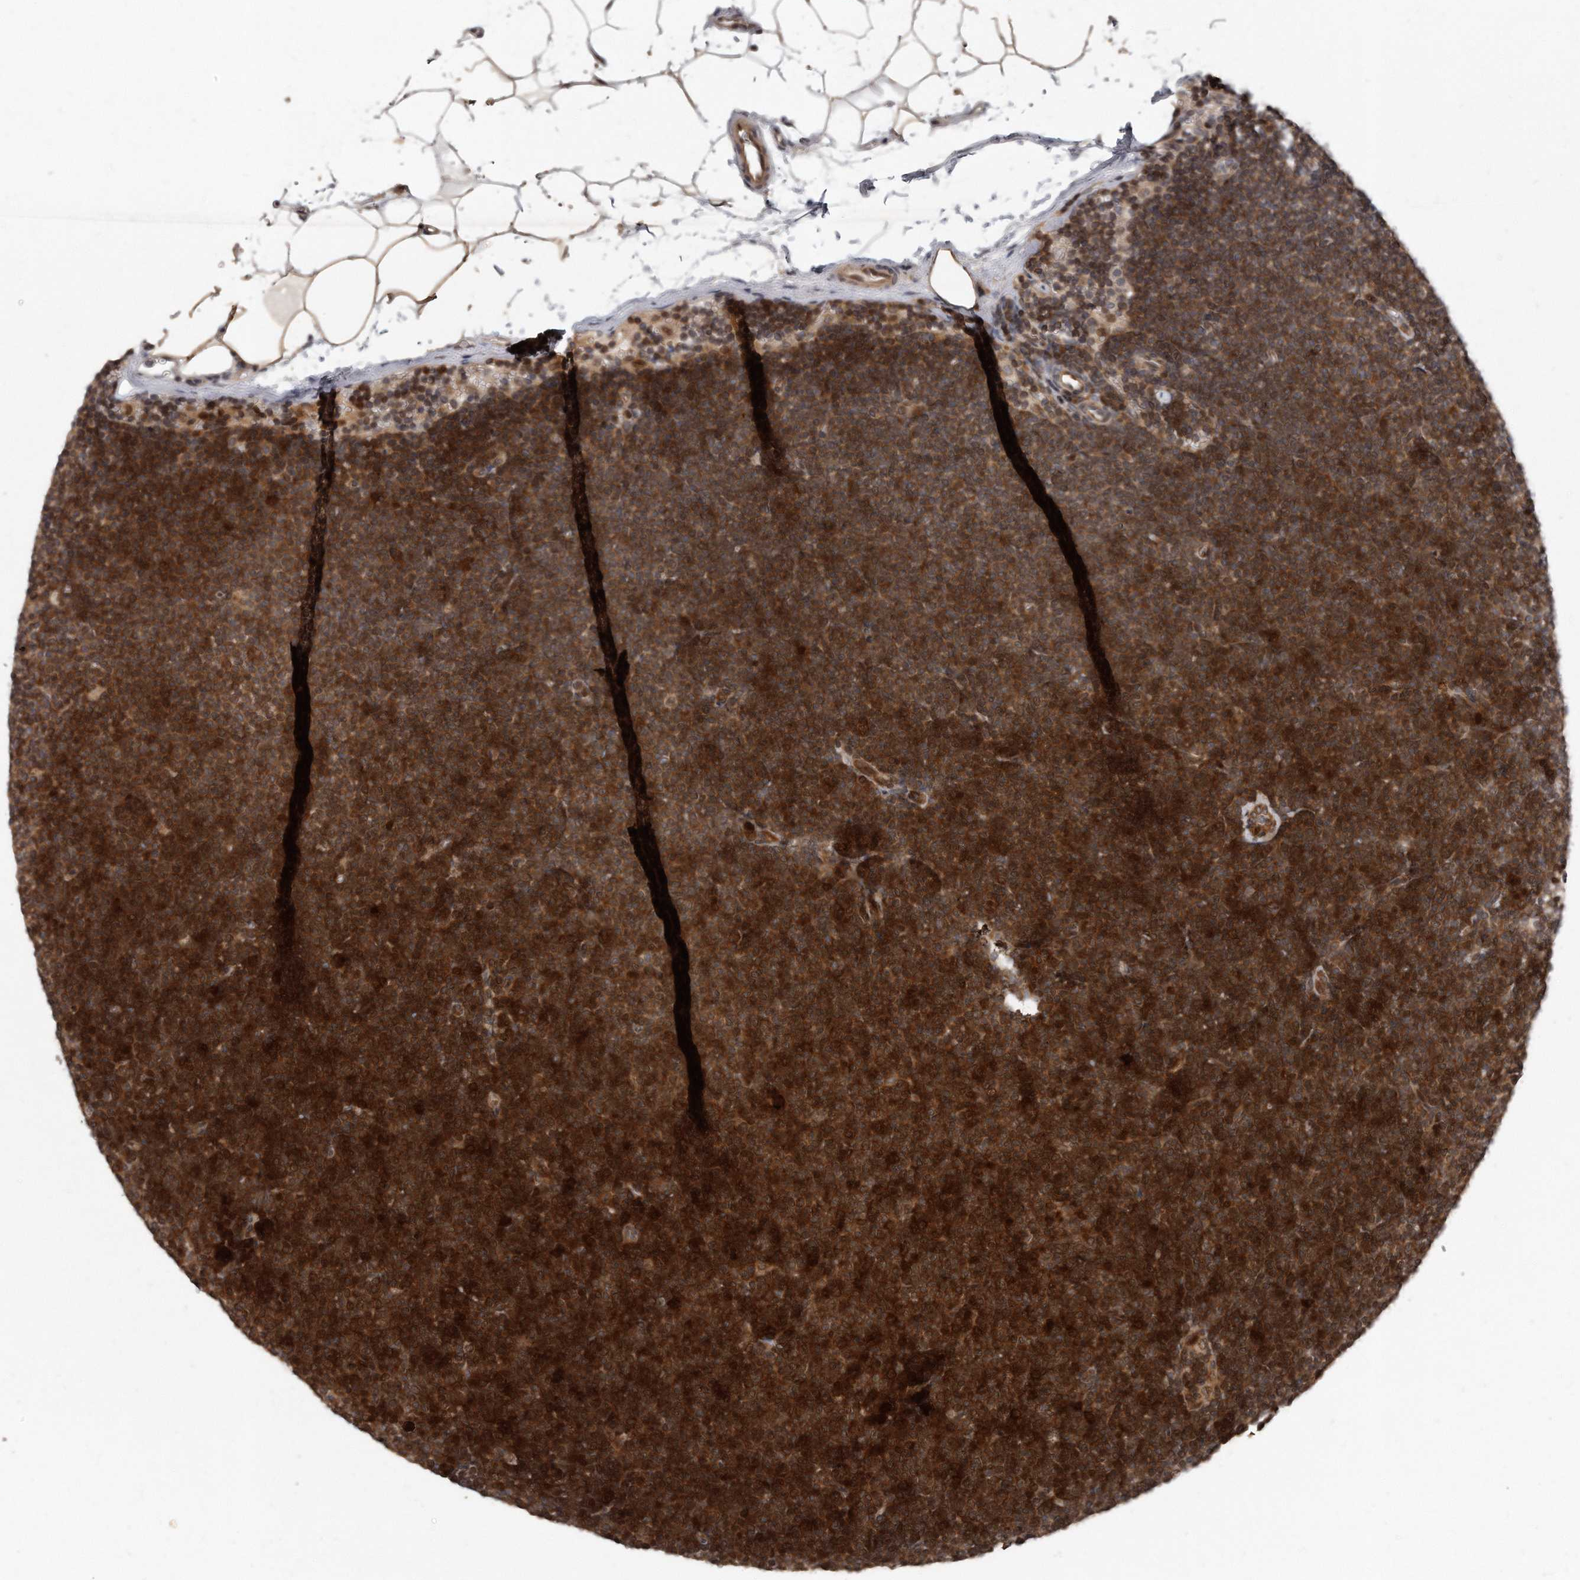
{"staining": {"intensity": "strong", "quantity": ">75%", "location": "cytoplasmic/membranous,nuclear"}, "tissue": "lymphoma", "cell_type": "Tumor cells", "image_type": "cancer", "snomed": [{"axis": "morphology", "description": "Malignant lymphoma, non-Hodgkin's type, Low grade"}, {"axis": "topography", "description": "Lymph node"}], "caption": "Low-grade malignant lymphoma, non-Hodgkin's type stained with a brown dye exhibits strong cytoplasmic/membranous and nuclear positive positivity in approximately >75% of tumor cells.", "gene": "GCH1", "patient": {"sex": "female", "age": 53}}